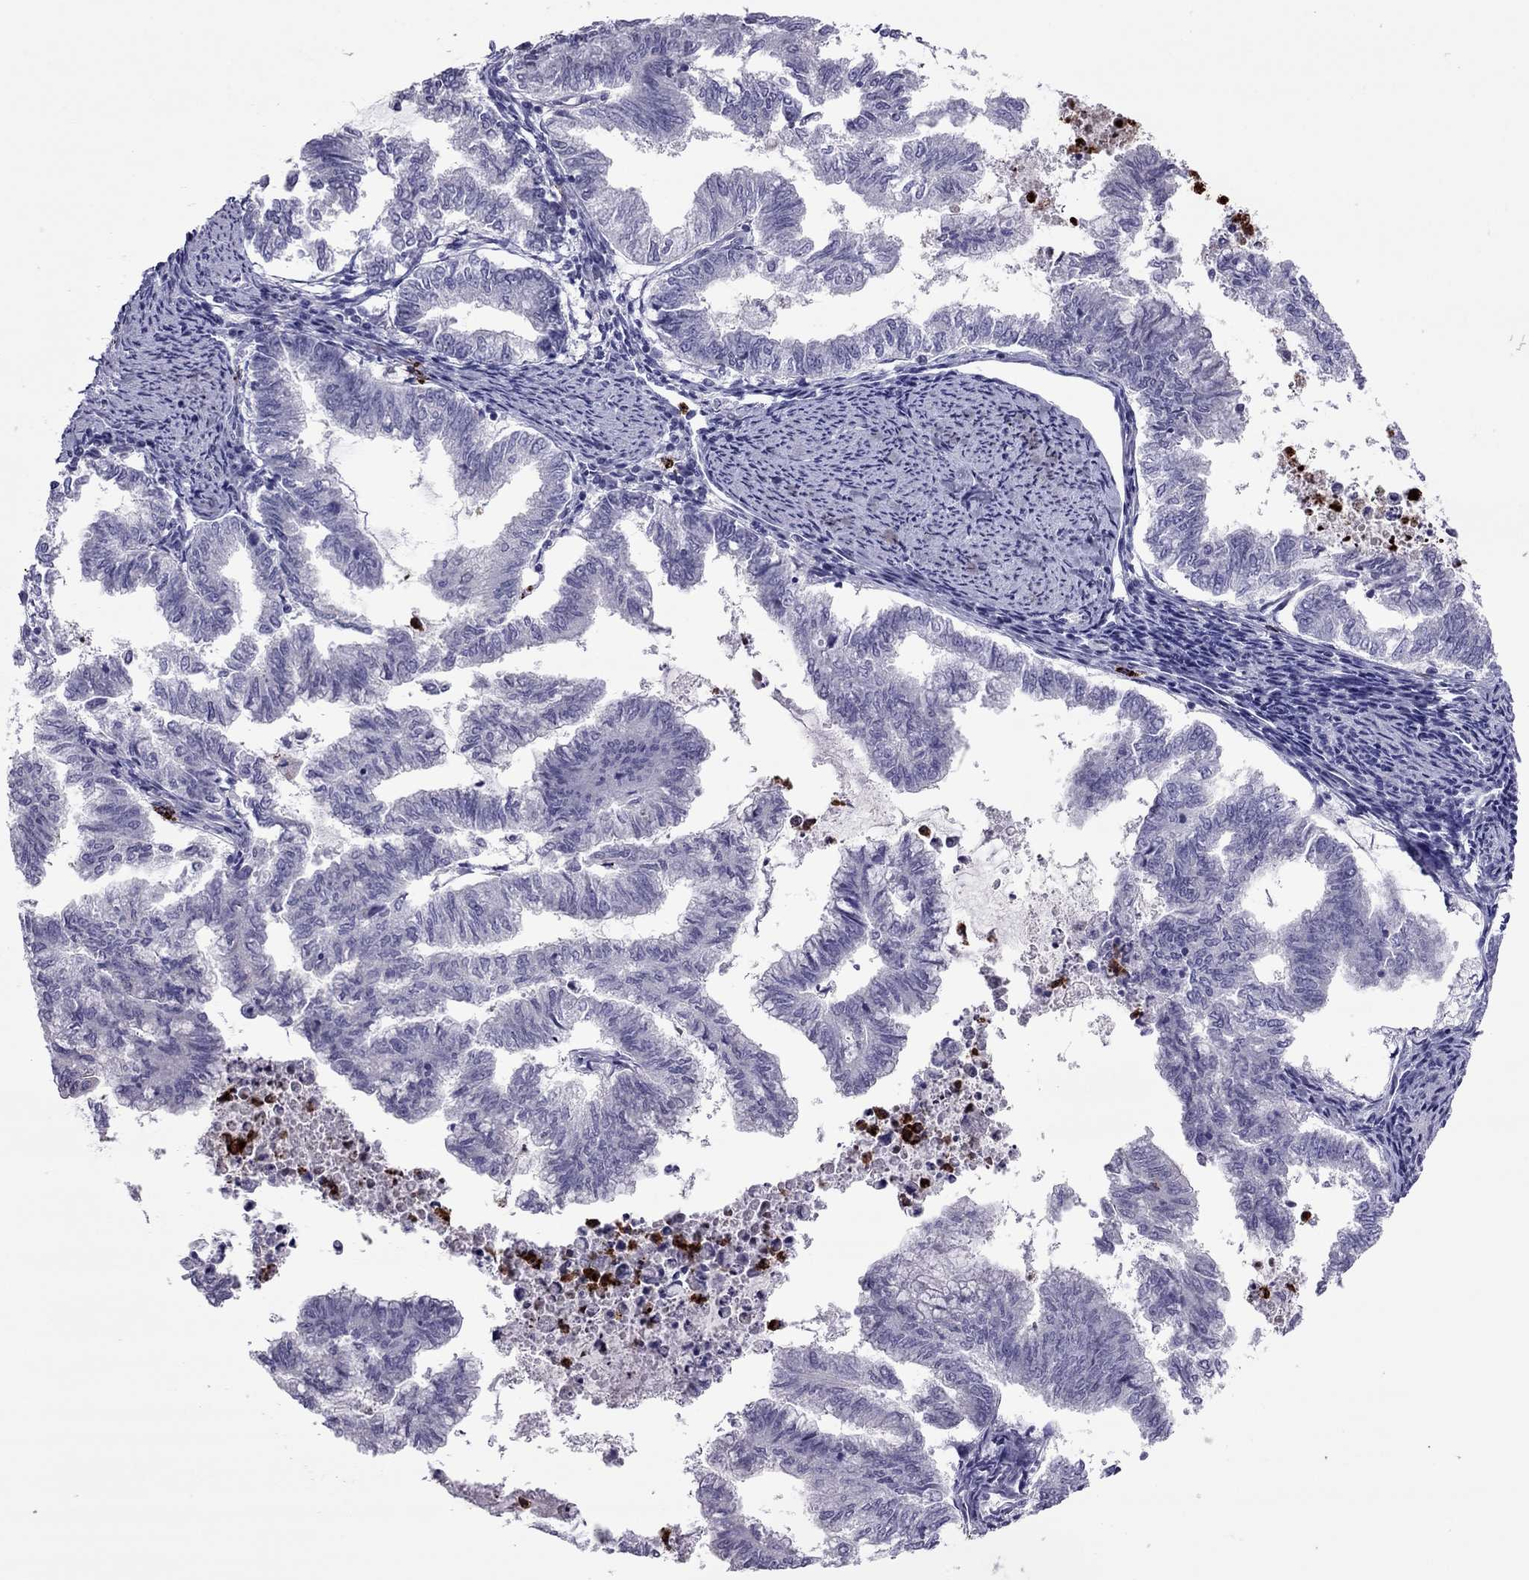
{"staining": {"intensity": "negative", "quantity": "none", "location": "none"}, "tissue": "endometrial cancer", "cell_type": "Tumor cells", "image_type": "cancer", "snomed": [{"axis": "morphology", "description": "Adenocarcinoma, NOS"}, {"axis": "topography", "description": "Endometrium"}], "caption": "Tumor cells show no significant positivity in adenocarcinoma (endometrial).", "gene": "CCL27", "patient": {"sex": "female", "age": 79}}